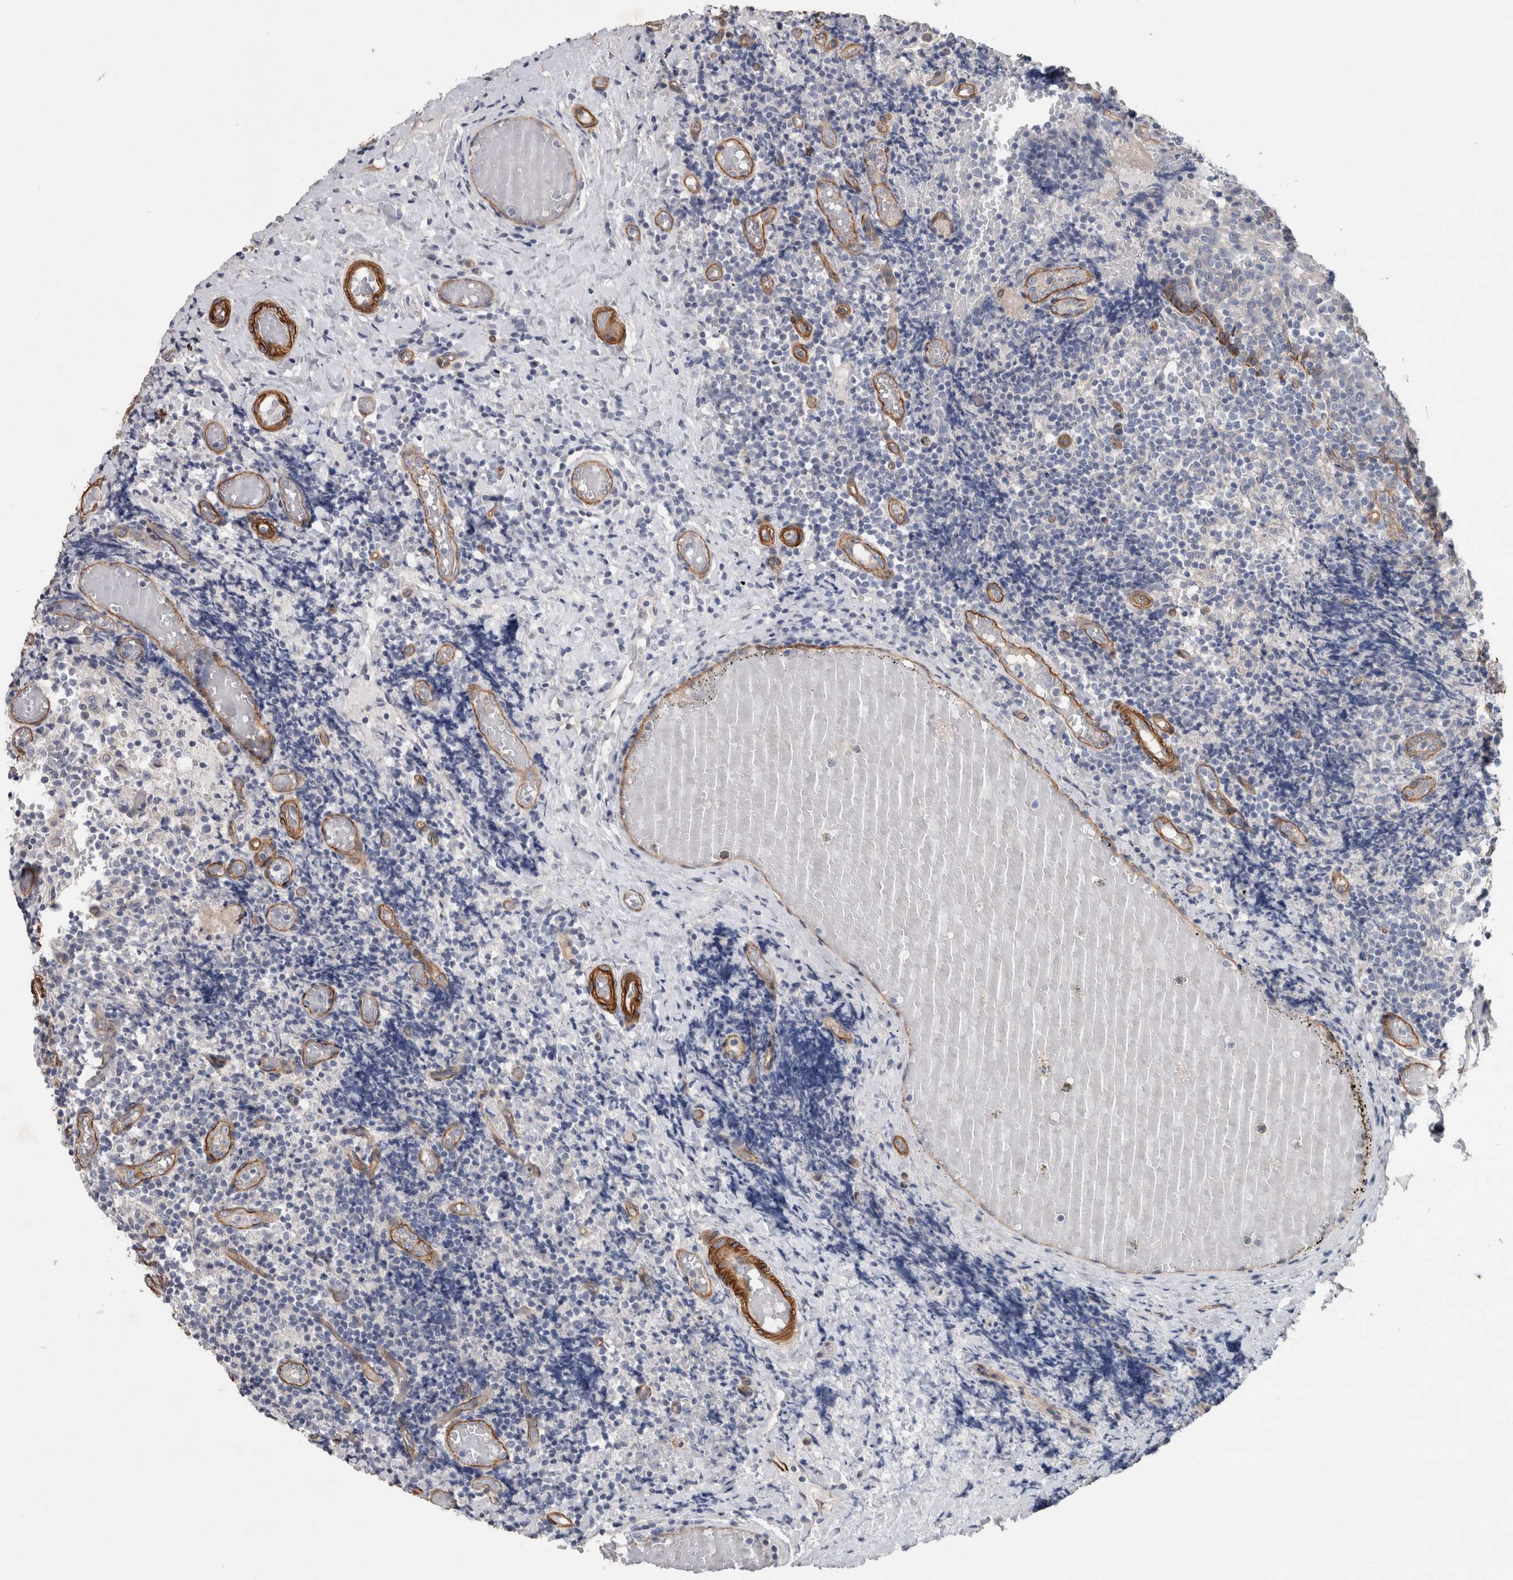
{"staining": {"intensity": "negative", "quantity": "none", "location": "none"}, "tissue": "tonsil", "cell_type": "Germinal center cells", "image_type": "normal", "snomed": [{"axis": "morphology", "description": "Normal tissue, NOS"}, {"axis": "topography", "description": "Tonsil"}], "caption": "This is a histopathology image of IHC staining of benign tonsil, which shows no positivity in germinal center cells. Nuclei are stained in blue.", "gene": "BCAM", "patient": {"sex": "female", "age": 19}}